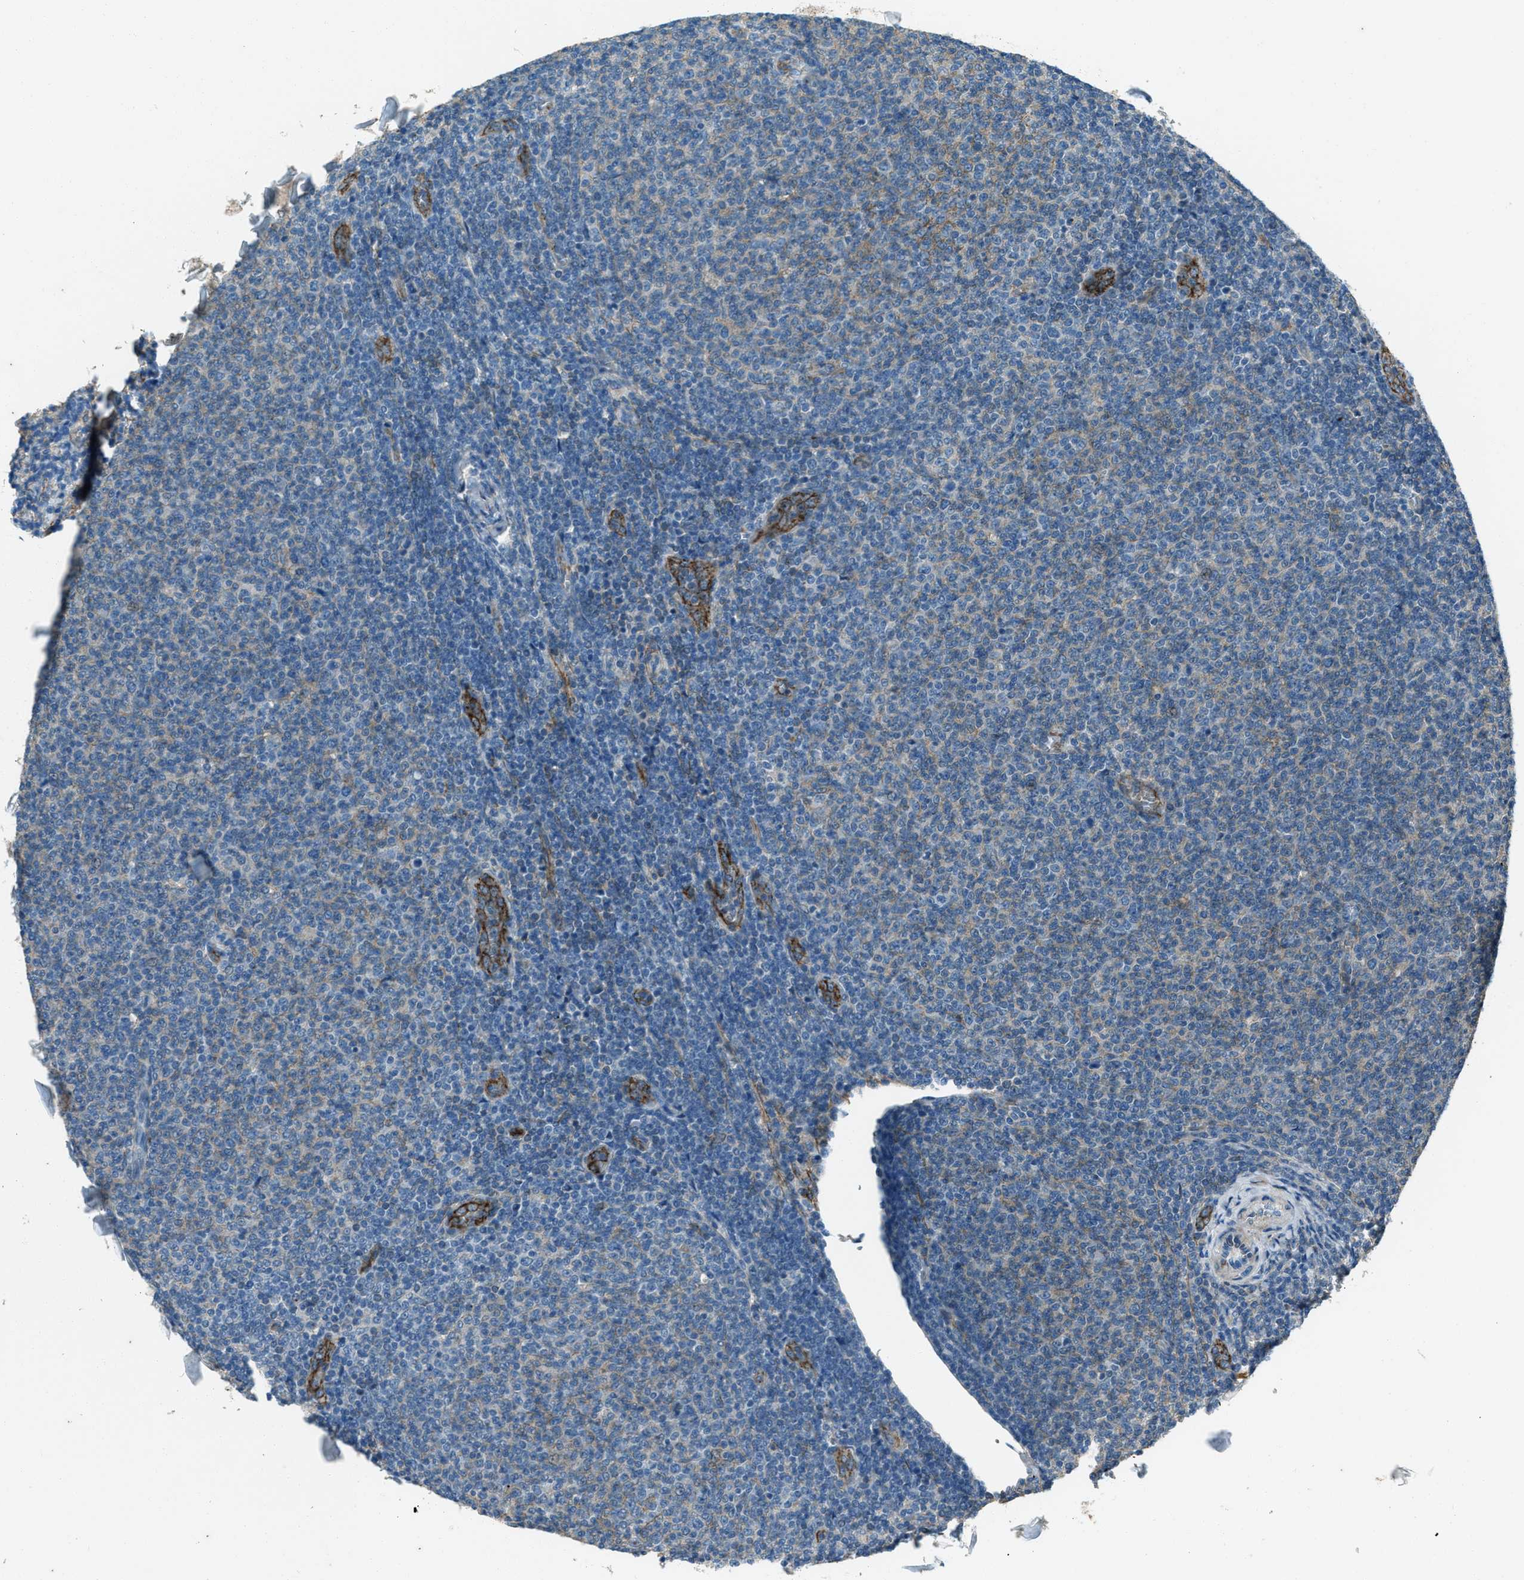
{"staining": {"intensity": "weak", "quantity": "<25%", "location": "cytoplasmic/membranous"}, "tissue": "lymphoma", "cell_type": "Tumor cells", "image_type": "cancer", "snomed": [{"axis": "morphology", "description": "Malignant lymphoma, non-Hodgkin's type, Low grade"}, {"axis": "topography", "description": "Lymph node"}], "caption": "Photomicrograph shows no protein expression in tumor cells of lymphoma tissue.", "gene": "SVIL", "patient": {"sex": "male", "age": 66}}